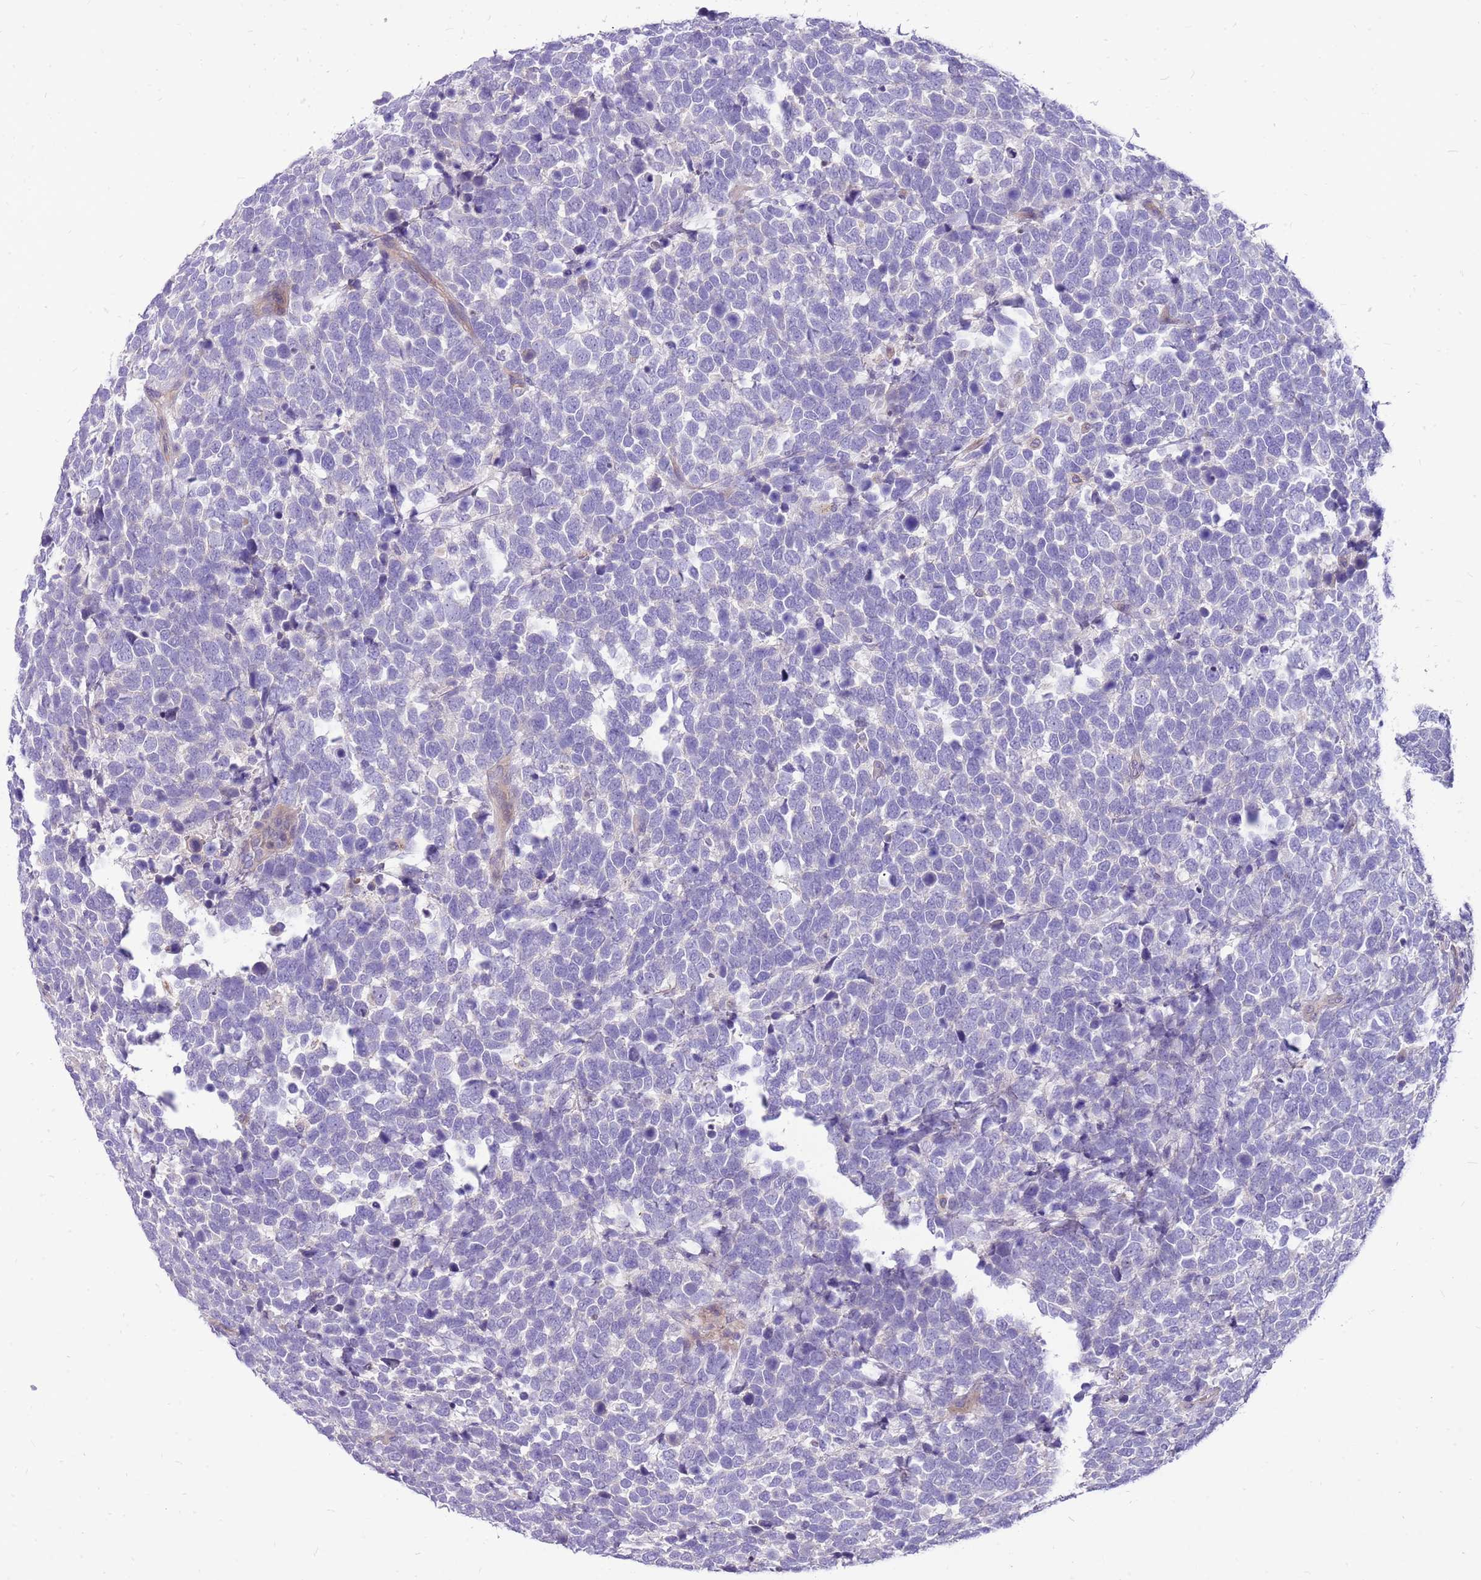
{"staining": {"intensity": "negative", "quantity": "none", "location": "none"}, "tissue": "urothelial cancer", "cell_type": "Tumor cells", "image_type": "cancer", "snomed": [{"axis": "morphology", "description": "Urothelial carcinoma, High grade"}, {"axis": "topography", "description": "Urinary bladder"}], "caption": "Histopathology image shows no protein staining in tumor cells of urothelial carcinoma (high-grade) tissue.", "gene": "NTN4", "patient": {"sex": "female", "age": 82}}